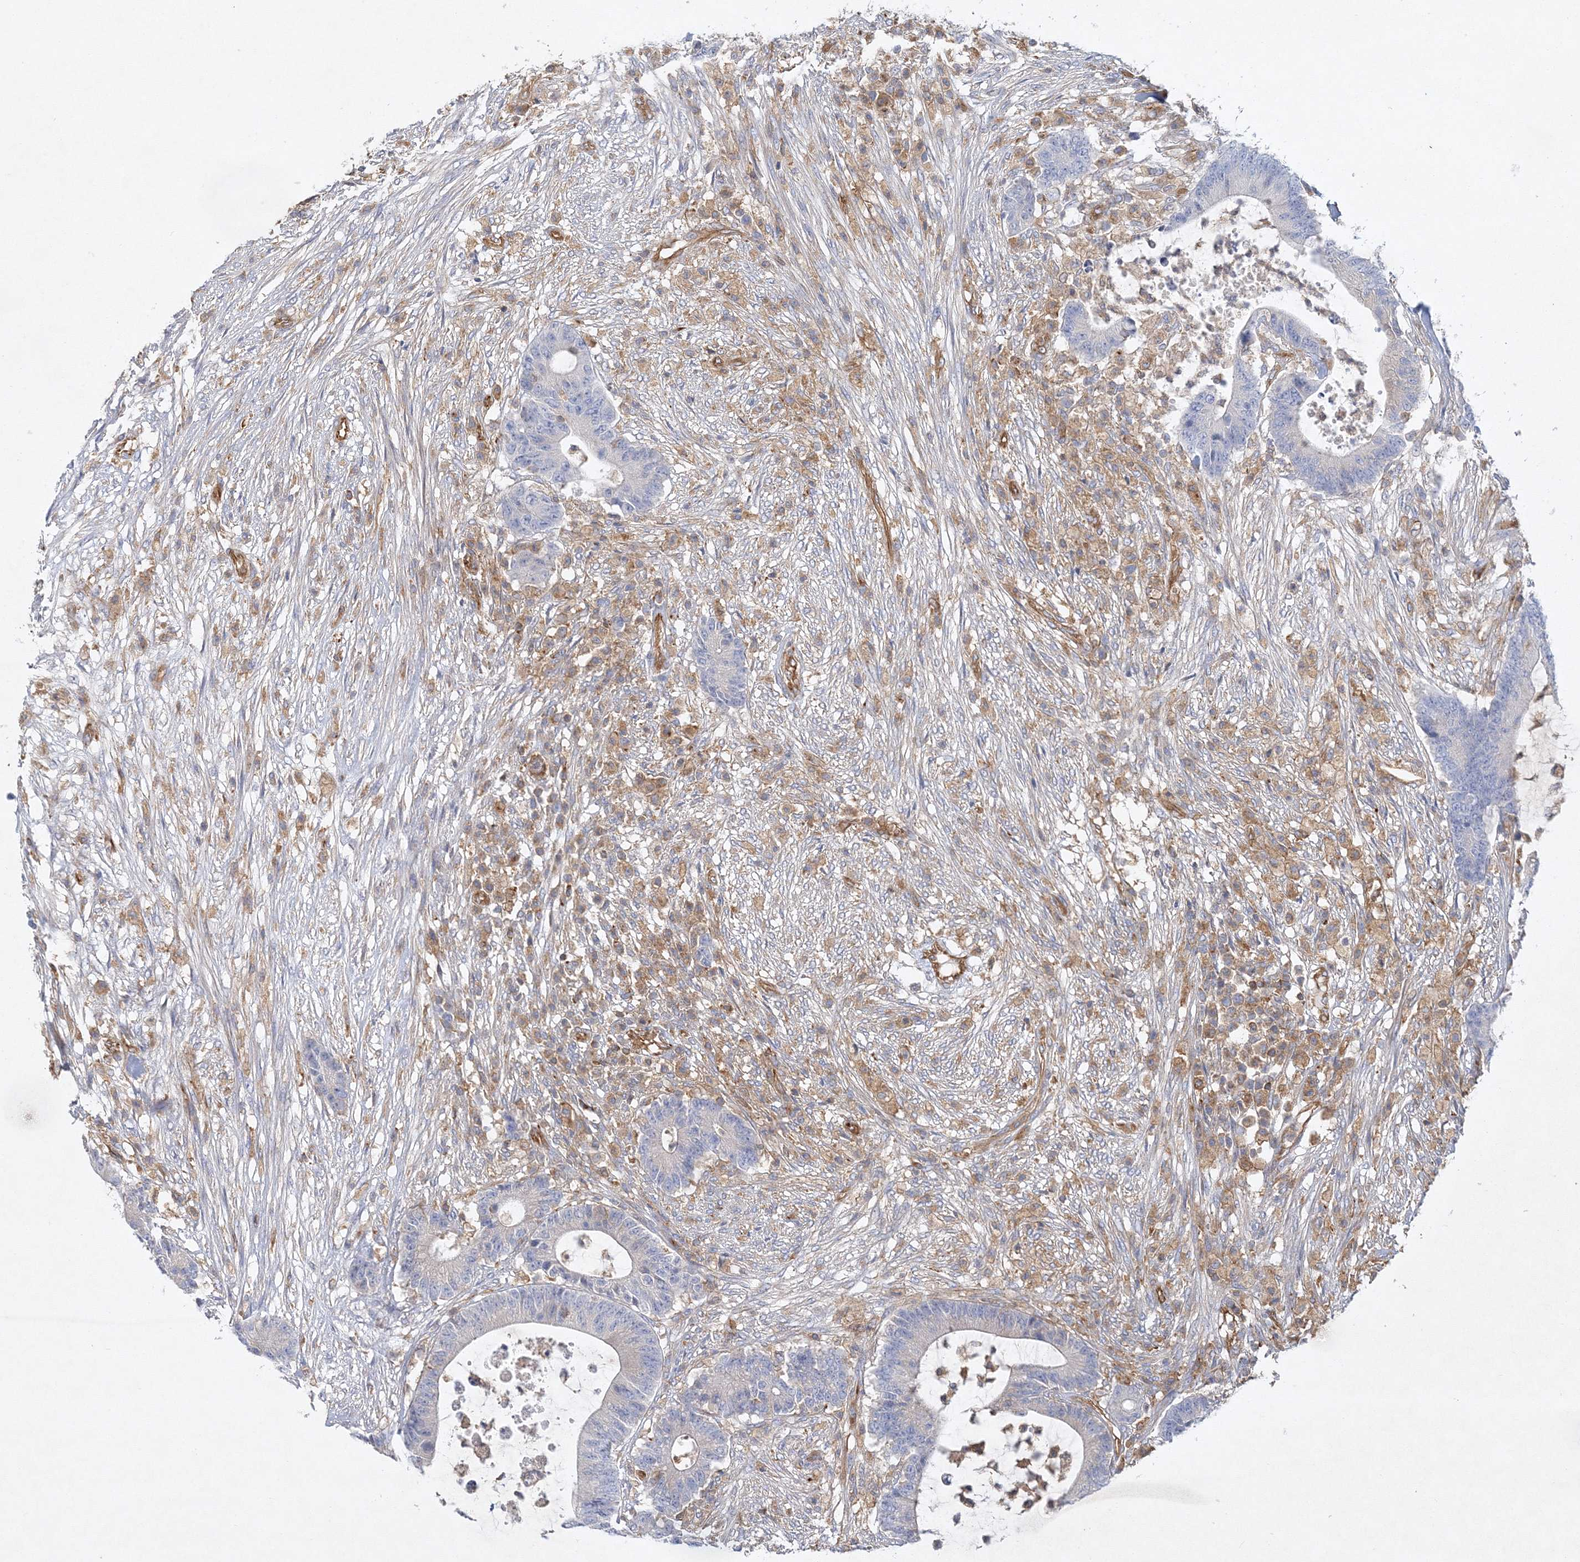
{"staining": {"intensity": "negative", "quantity": "none", "location": "none"}, "tissue": "colorectal cancer", "cell_type": "Tumor cells", "image_type": "cancer", "snomed": [{"axis": "morphology", "description": "Adenocarcinoma, NOS"}, {"axis": "topography", "description": "Colon"}], "caption": "Immunohistochemistry photomicrograph of neoplastic tissue: human adenocarcinoma (colorectal) stained with DAB shows no significant protein staining in tumor cells. (Immunohistochemistry, brightfield microscopy, high magnification).", "gene": "WDR37", "patient": {"sex": "female", "age": 84}}